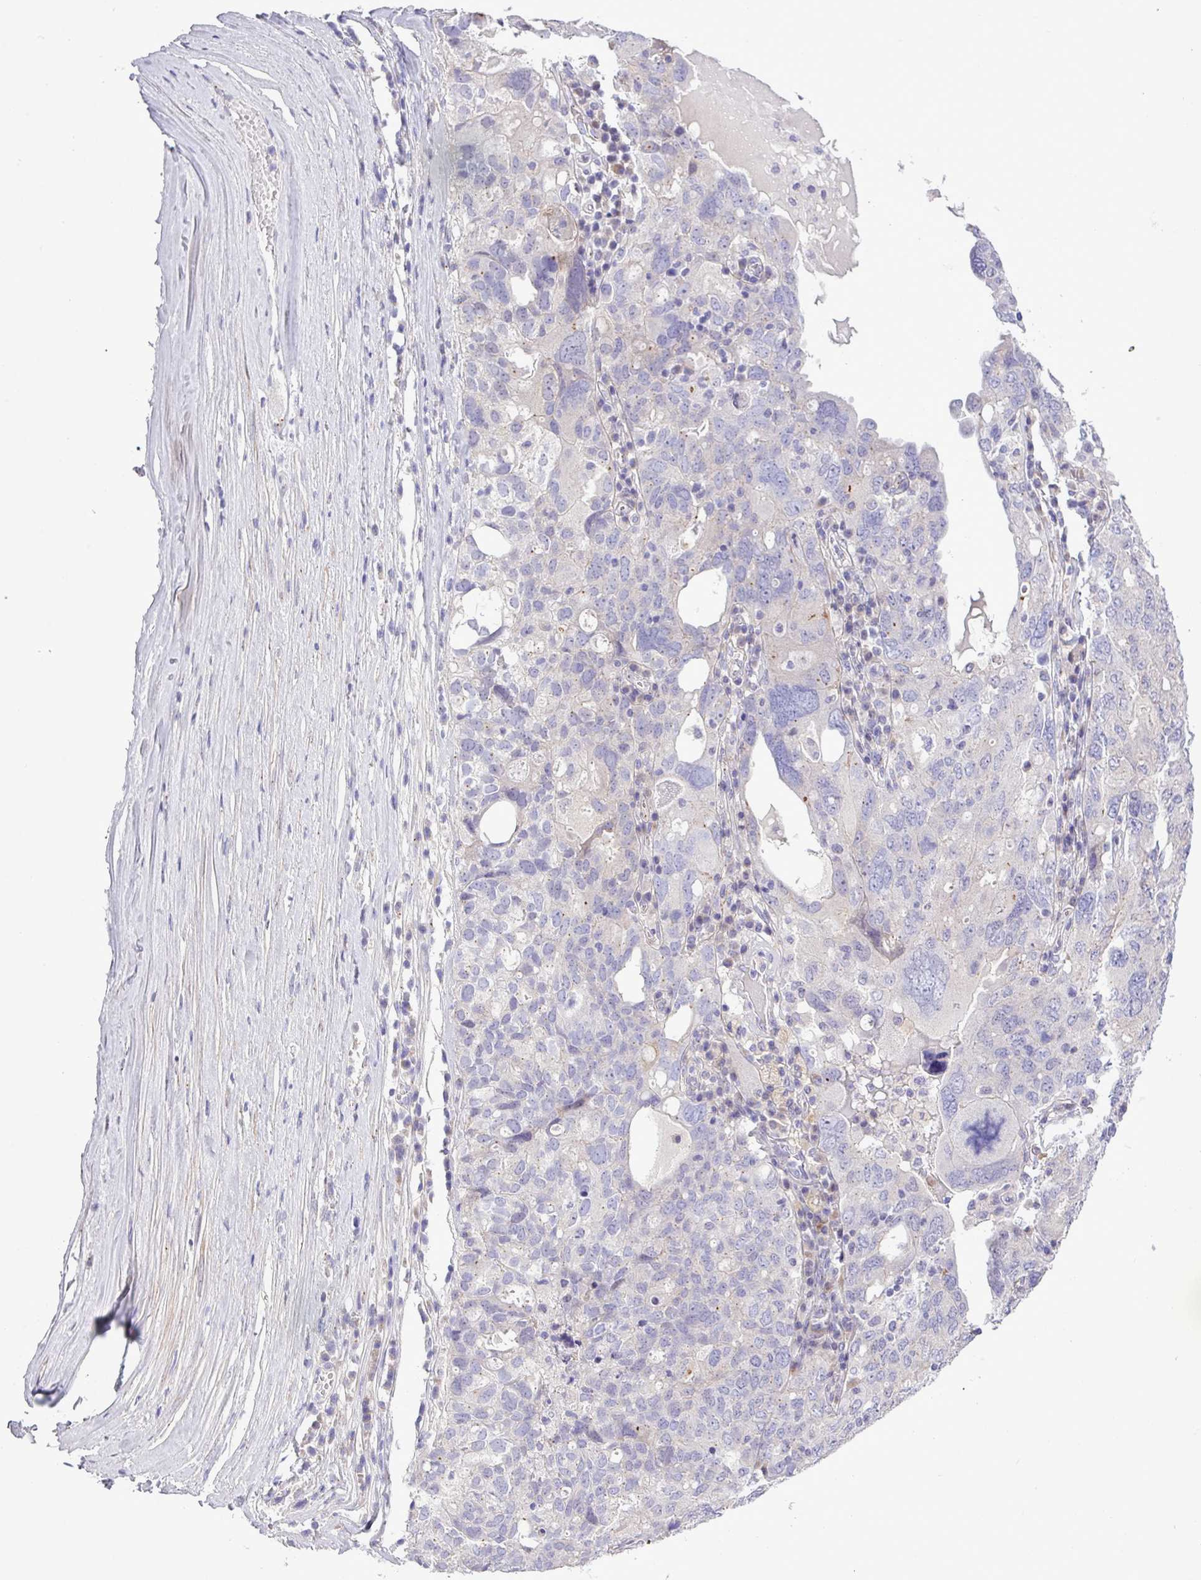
{"staining": {"intensity": "negative", "quantity": "none", "location": "none"}, "tissue": "ovarian cancer", "cell_type": "Tumor cells", "image_type": "cancer", "snomed": [{"axis": "morphology", "description": "Carcinoma, endometroid"}, {"axis": "topography", "description": "Ovary"}], "caption": "IHC image of neoplastic tissue: human ovarian cancer stained with DAB (3,3'-diaminobenzidine) demonstrates no significant protein expression in tumor cells.", "gene": "SPINK8", "patient": {"sex": "female", "age": 62}}